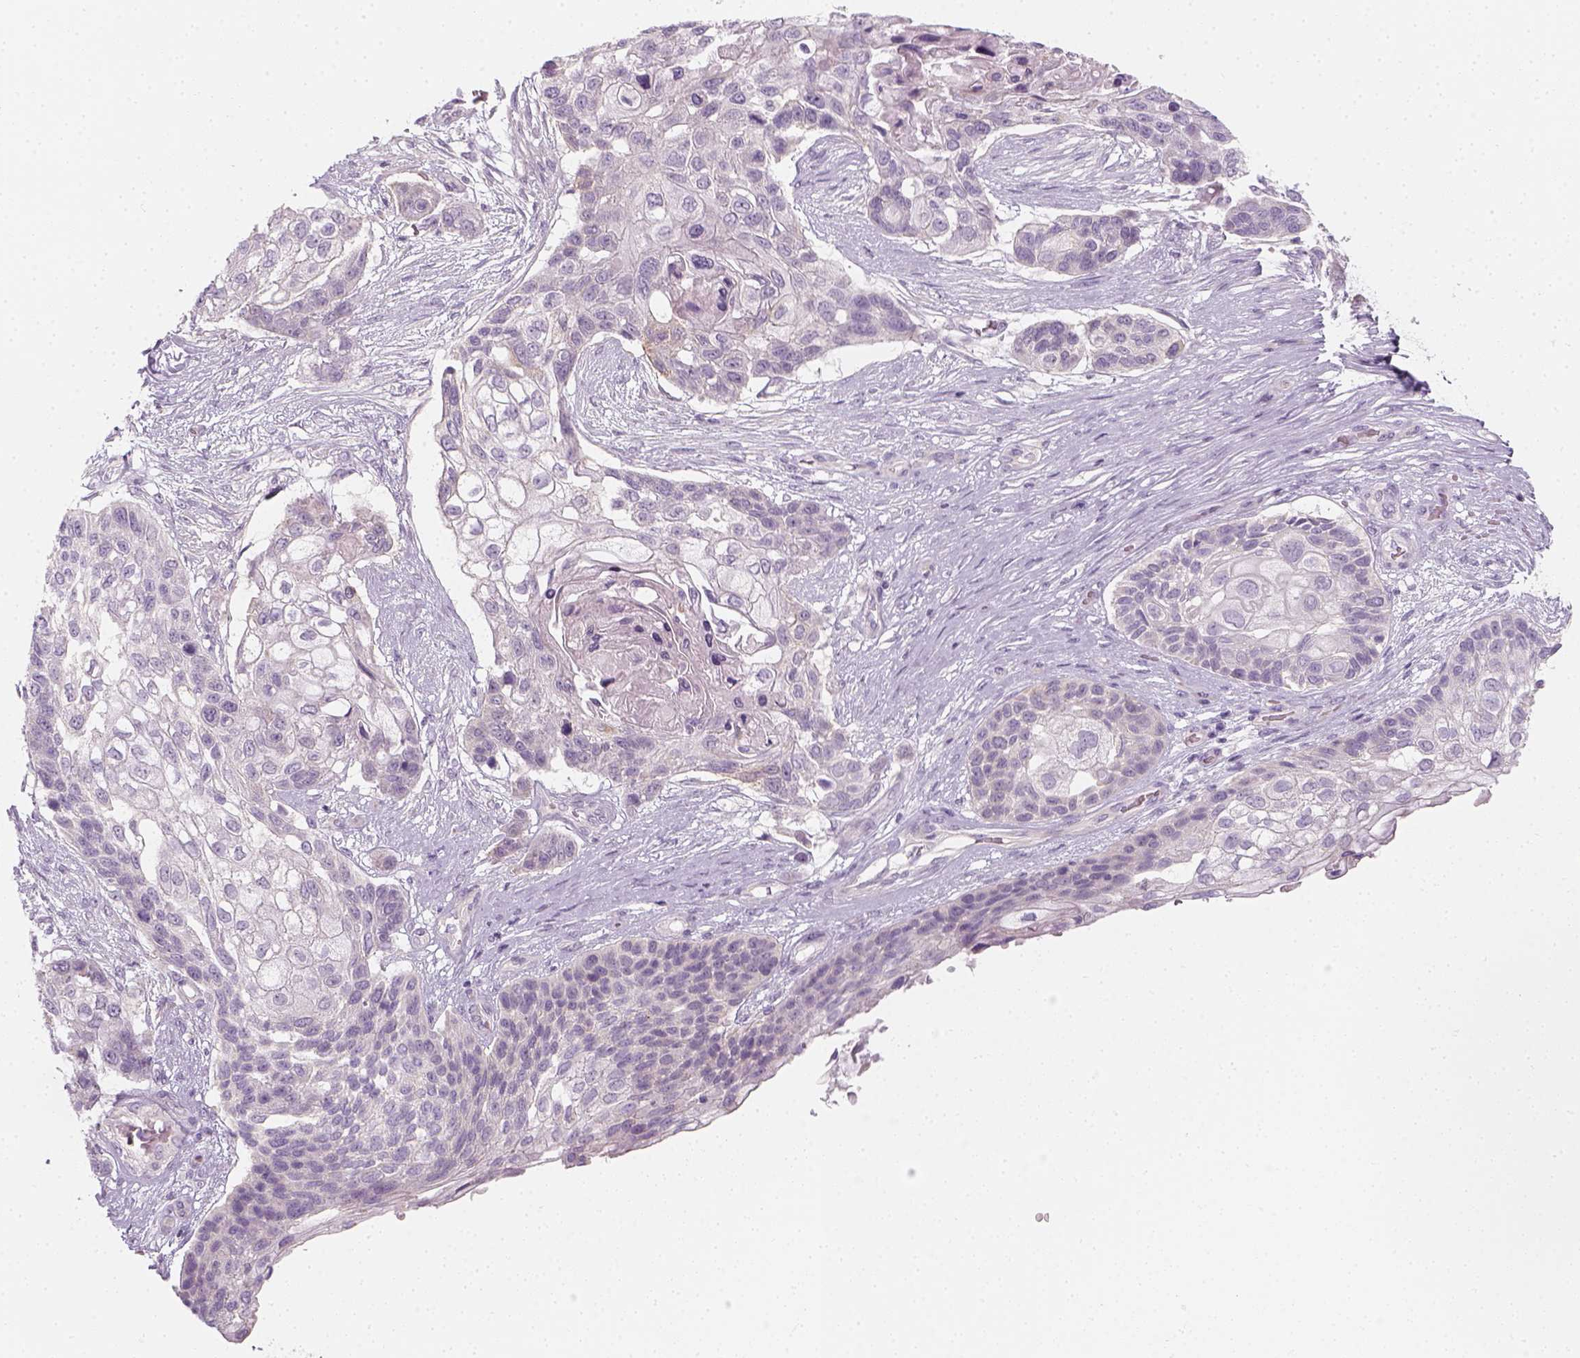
{"staining": {"intensity": "negative", "quantity": "none", "location": "none"}, "tissue": "lung cancer", "cell_type": "Tumor cells", "image_type": "cancer", "snomed": [{"axis": "morphology", "description": "Squamous cell carcinoma, NOS"}, {"axis": "topography", "description": "Lung"}], "caption": "Tumor cells are negative for protein expression in human squamous cell carcinoma (lung). (Immunohistochemistry, brightfield microscopy, high magnification).", "gene": "PRAME", "patient": {"sex": "male", "age": 69}}